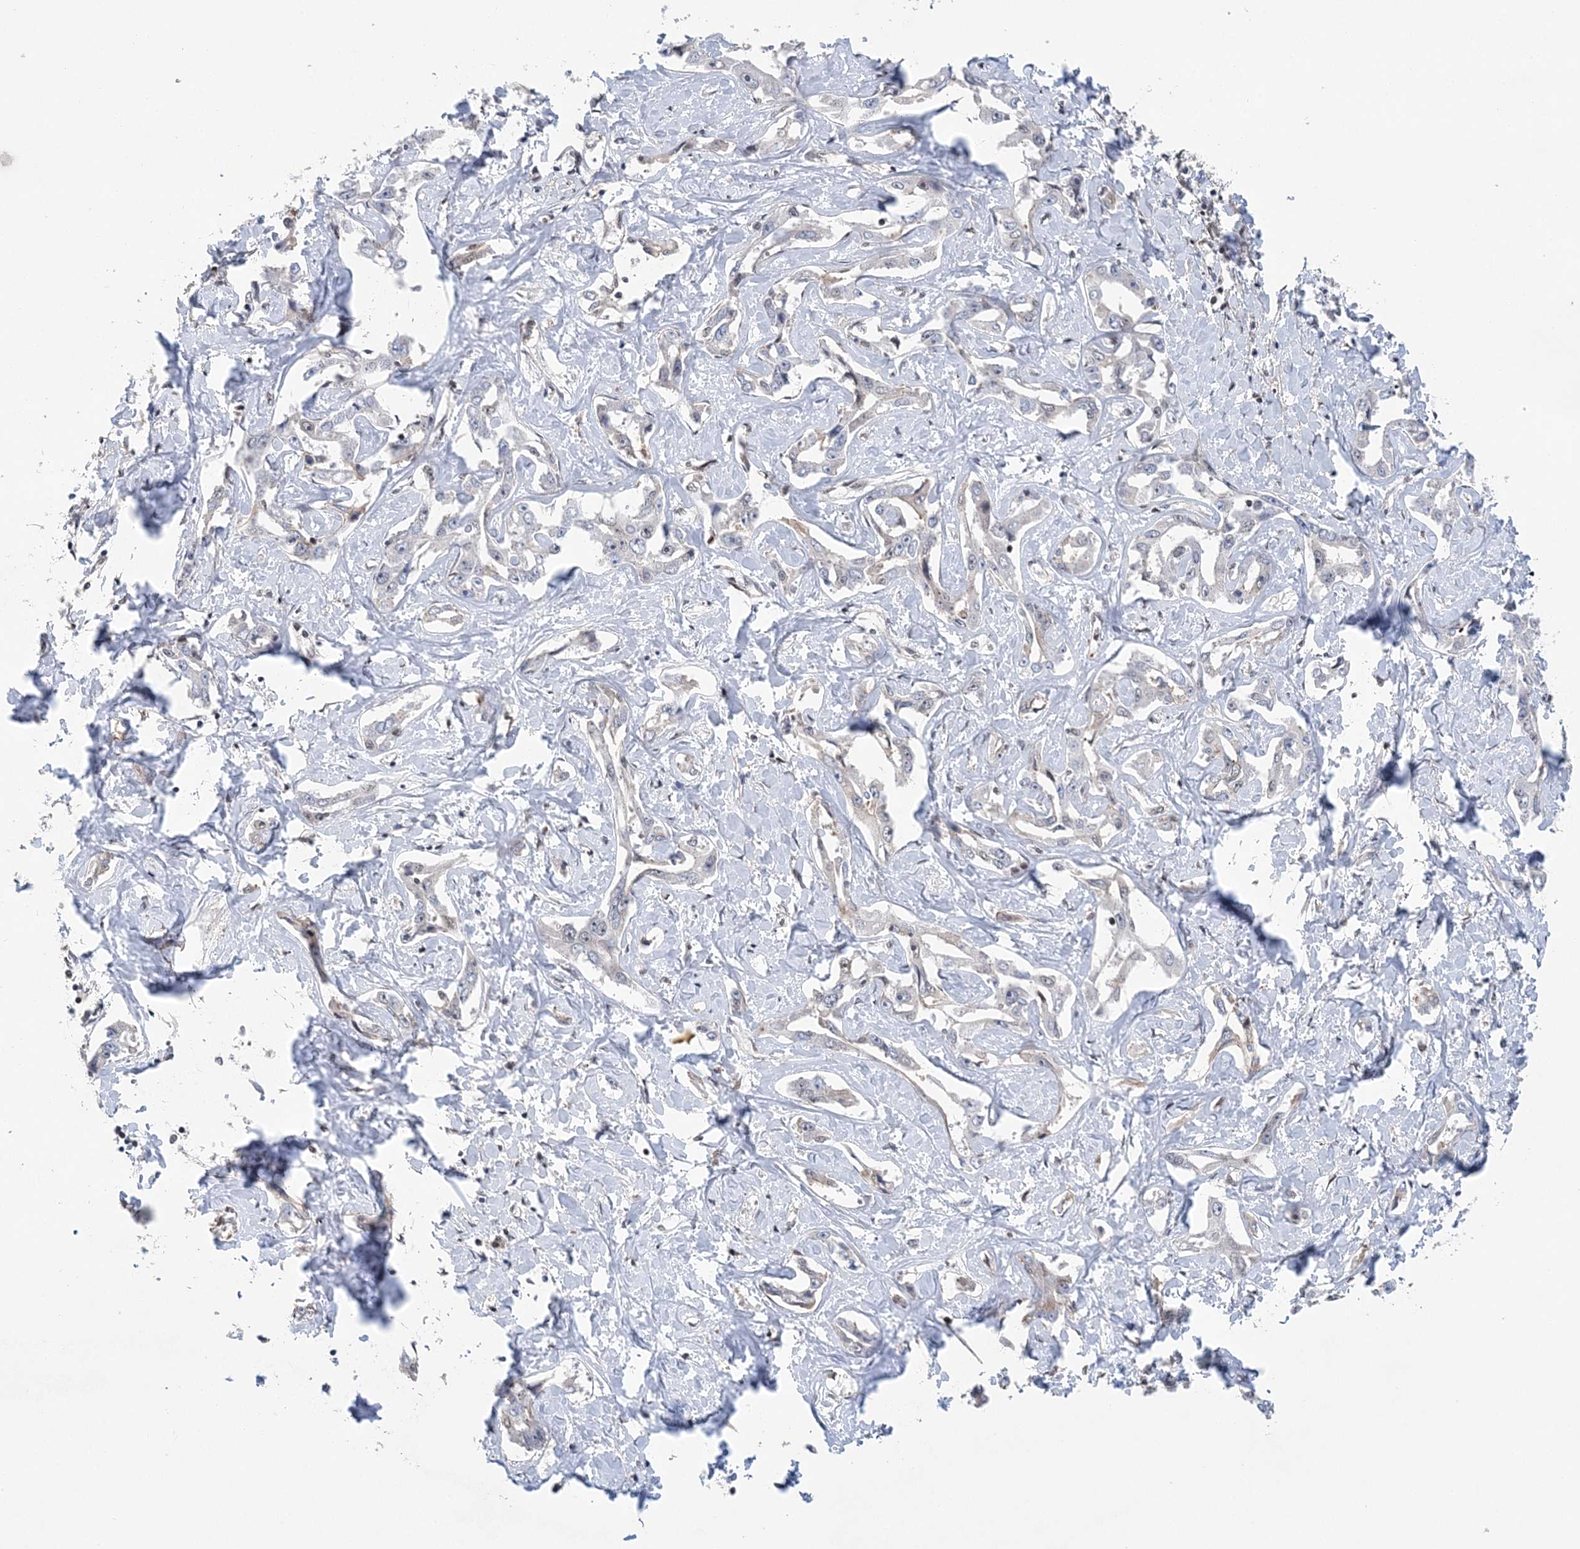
{"staining": {"intensity": "negative", "quantity": "none", "location": "none"}, "tissue": "liver cancer", "cell_type": "Tumor cells", "image_type": "cancer", "snomed": [{"axis": "morphology", "description": "Cholangiocarcinoma"}, {"axis": "topography", "description": "Liver"}], "caption": "IHC histopathology image of human cholangiocarcinoma (liver) stained for a protein (brown), which displays no expression in tumor cells.", "gene": "CCDC152", "patient": {"sex": "male", "age": 59}}